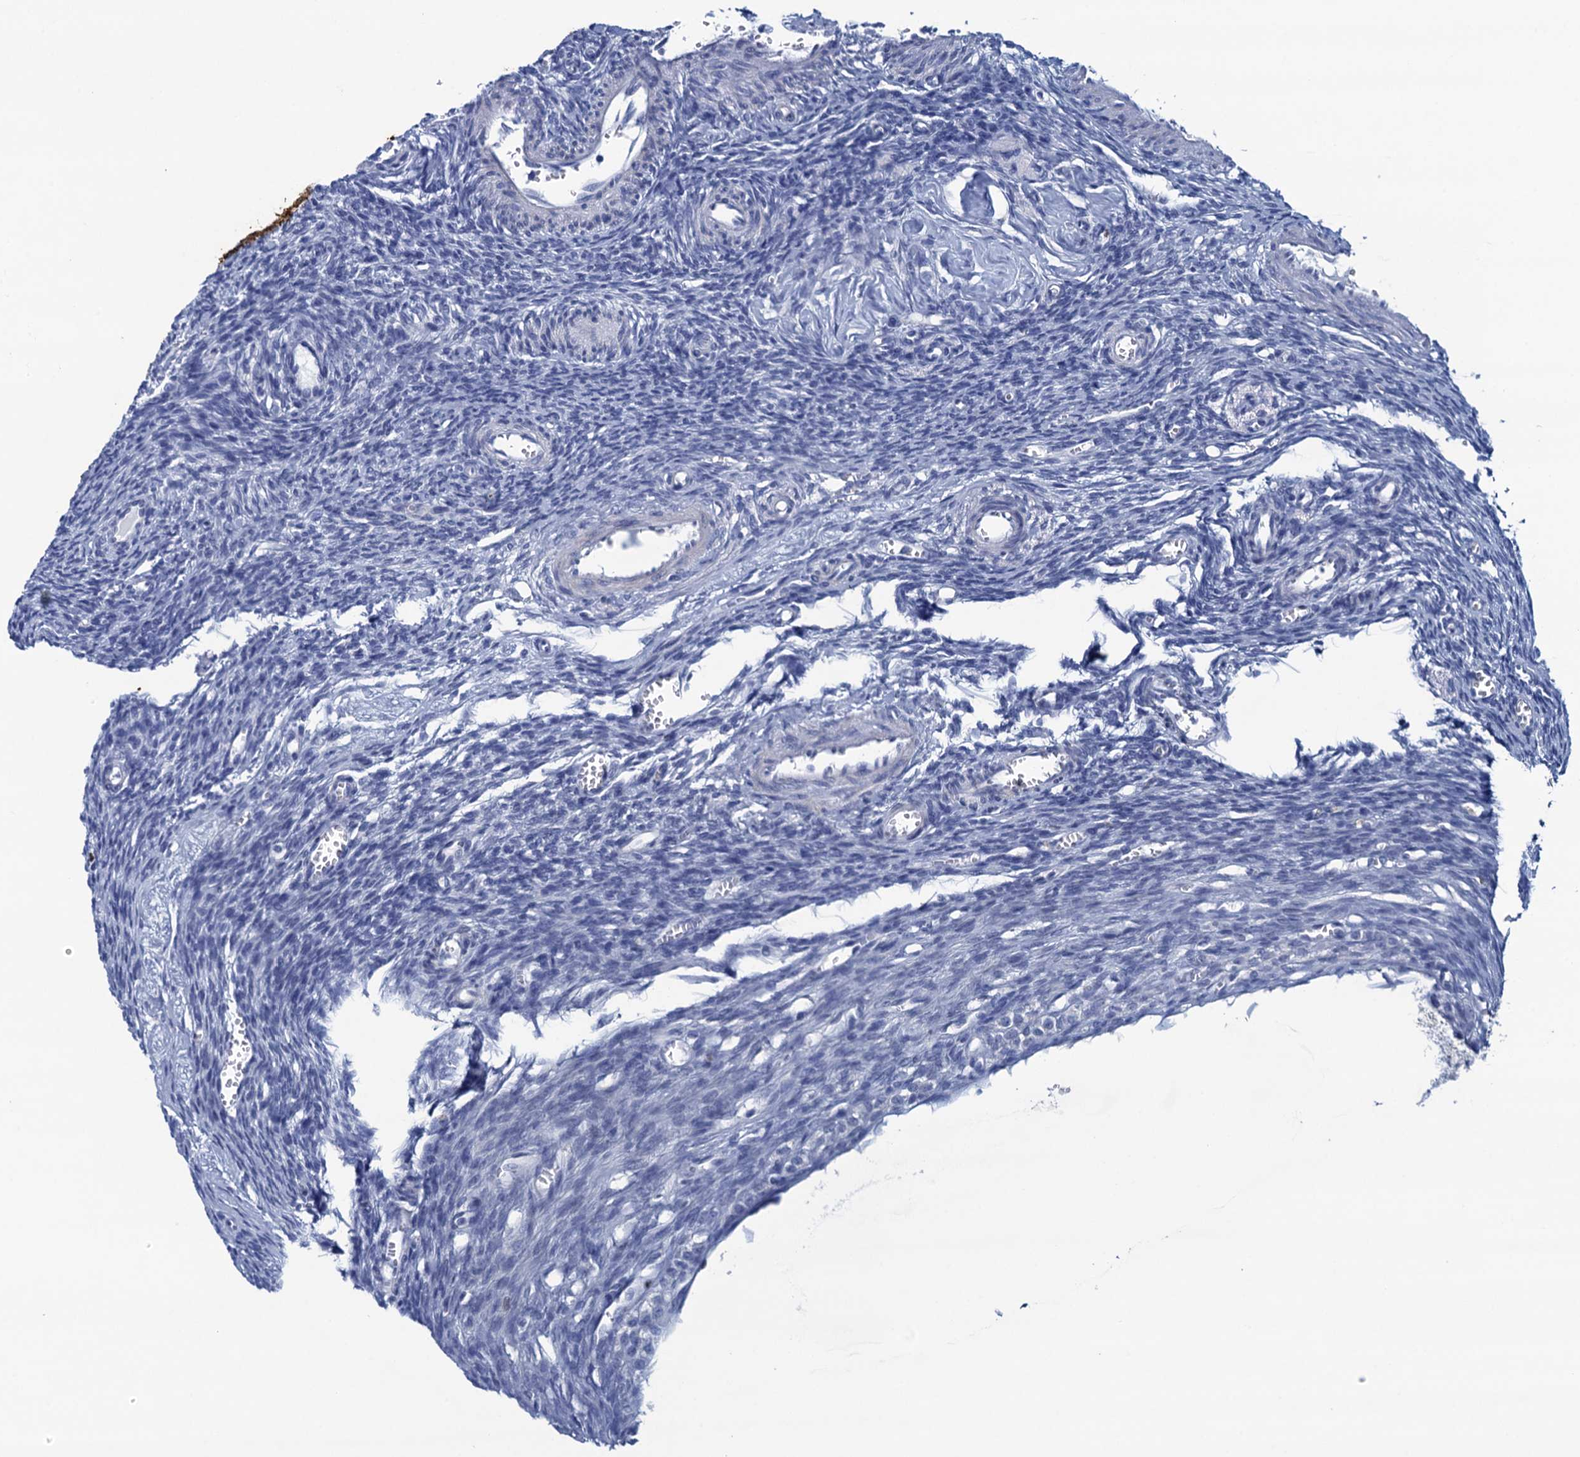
{"staining": {"intensity": "negative", "quantity": "none", "location": "none"}, "tissue": "ovary", "cell_type": "Ovarian stroma cells", "image_type": "normal", "snomed": [{"axis": "morphology", "description": "Normal tissue, NOS"}, {"axis": "topography", "description": "Ovary"}], "caption": "Normal ovary was stained to show a protein in brown. There is no significant positivity in ovarian stroma cells.", "gene": "RHCG", "patient": {"sex": "female", "age": 39}}